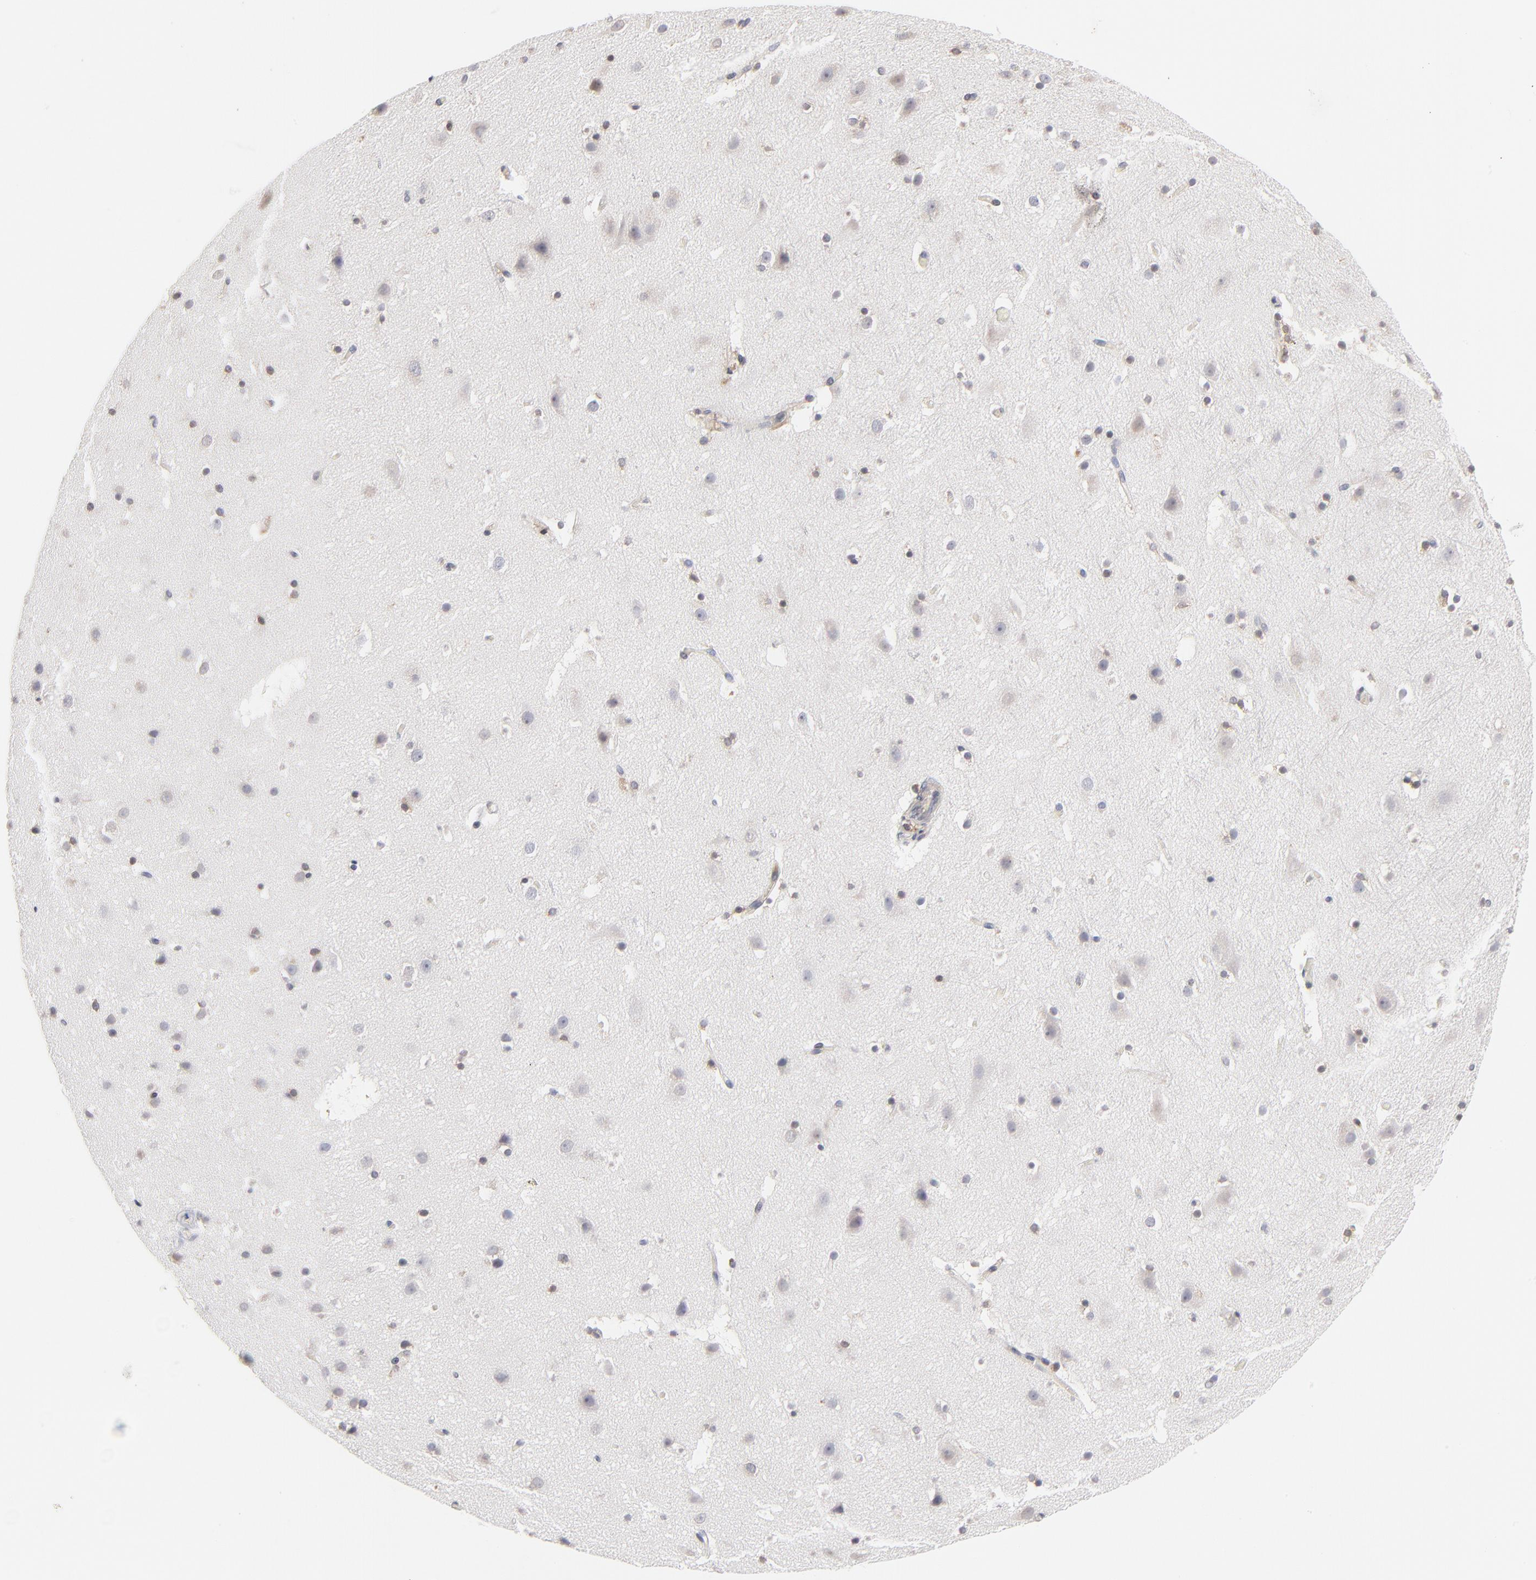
{"staining": {"intensity": "weak", "quantity": "<25%", "location": "cytoplasmic/membranous"}, "tissue": "cerebral cortex", "cell_type": "Endothelial cells", "image_type": "normal", "snomed": [{"axis": "morphology", "description": "Normal tissue, NOS"}, {"axis": "topography", "description": "Cerebral cortex"}], "caption": "Protein analysis of normal cerebral cortex demonstrates no significant staining in endothelial cells. Nuclei are stained in blue.", "gene": "WIPF1", "patient": {"sex": "male", "age": 45}}